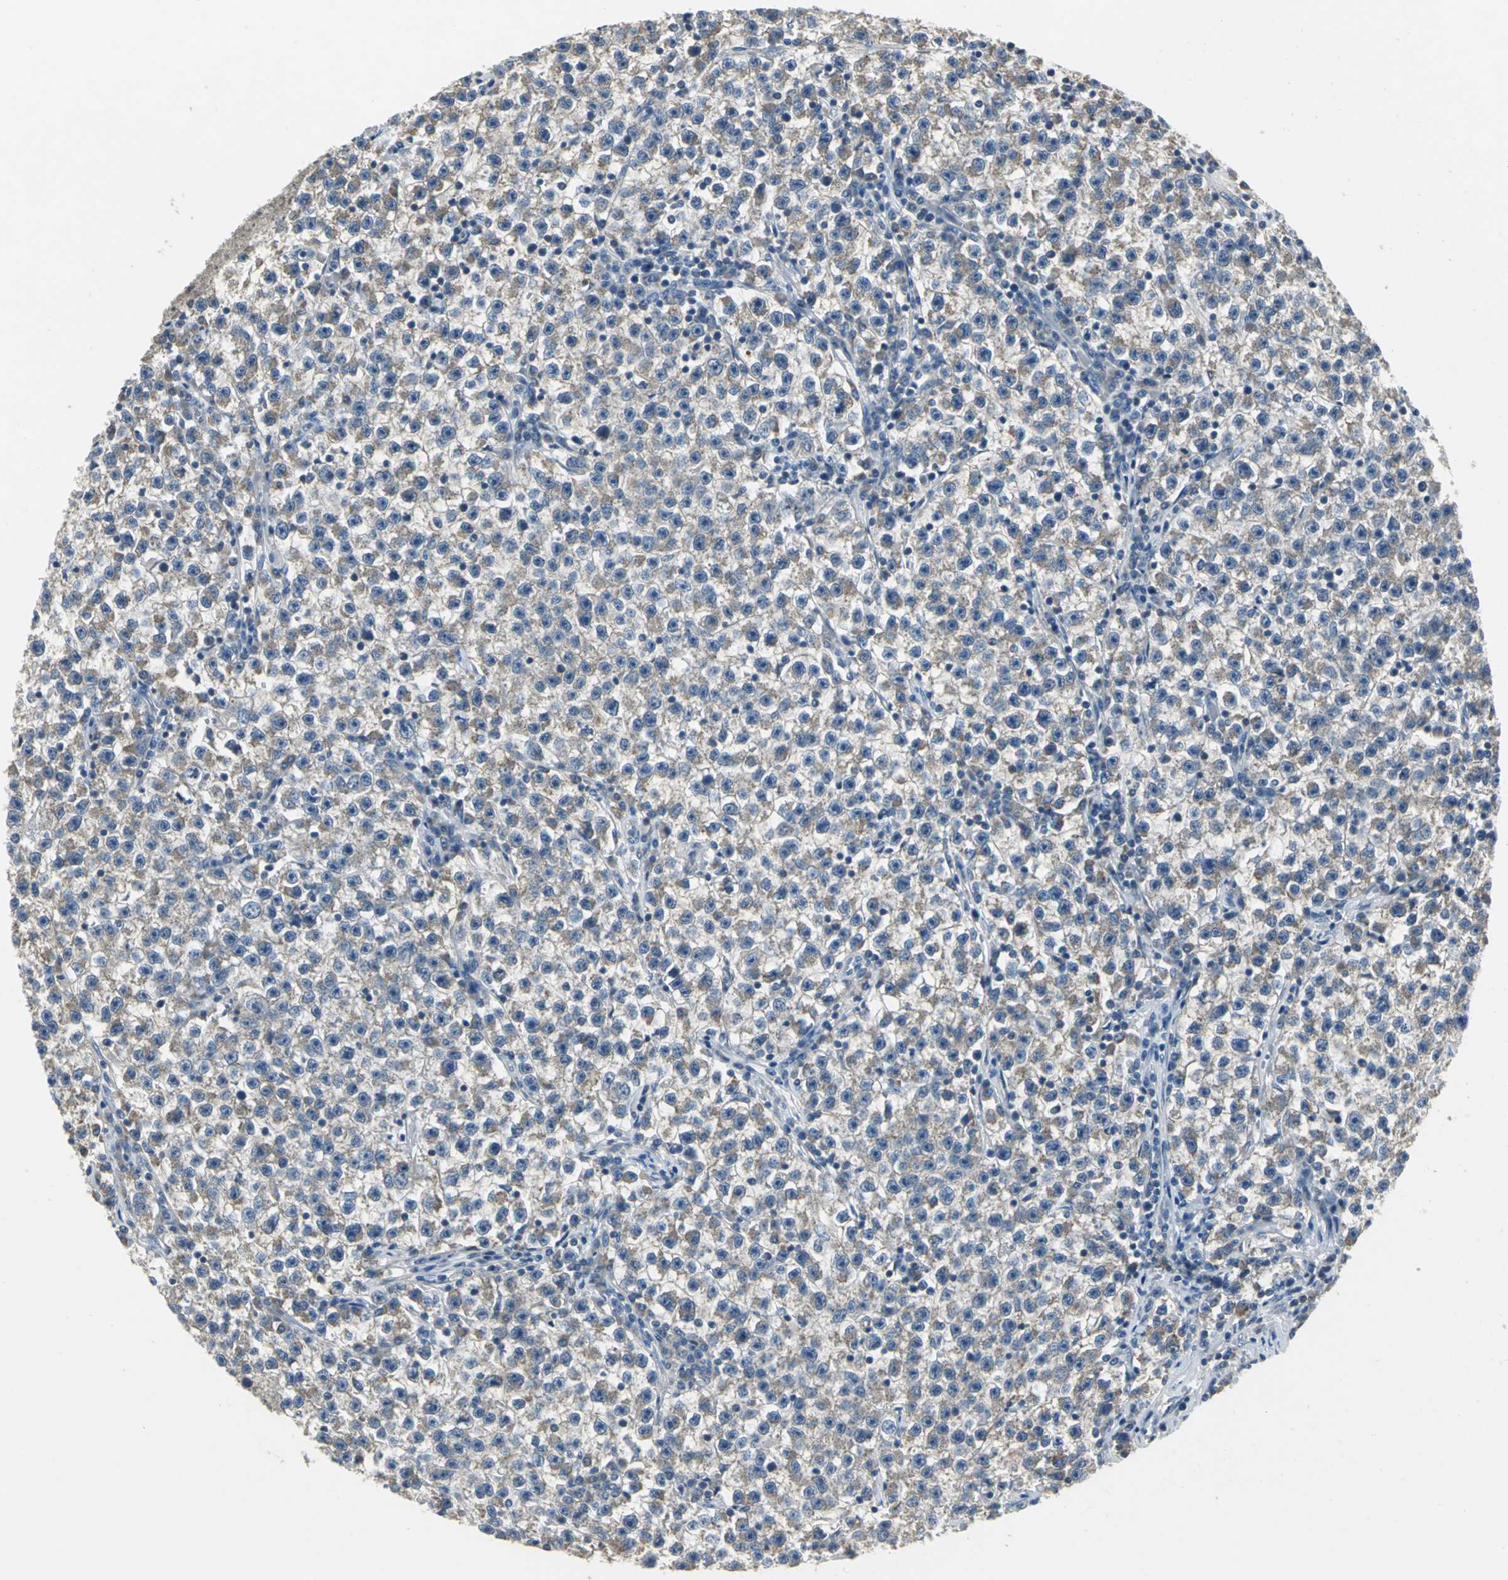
{"staining": {"intensity": "weak", "quantity": ">75%", "location": "cytoplasmic/membranous"}, "tissue": "testis cancer", "cell_type": "Tumor cells", "image_type": "cancer", "snomed": [{"axis": "morphology", "description": "Seminoma, NOS"}, {"axis": "topography", "description": "Testis"}], "caption": "Immunohistochemistry (IHC) photomicrograph of neoplastic tissue: testis seminoma stained using IHC shows low levels of weak protein expression localized specifically in the cytoplasmic/membranous of tumor cells, appearing as a cytoplasmic/membranous brown color.", "gene": "JADE3", "patient": {"sex": "male", "age": 22}}